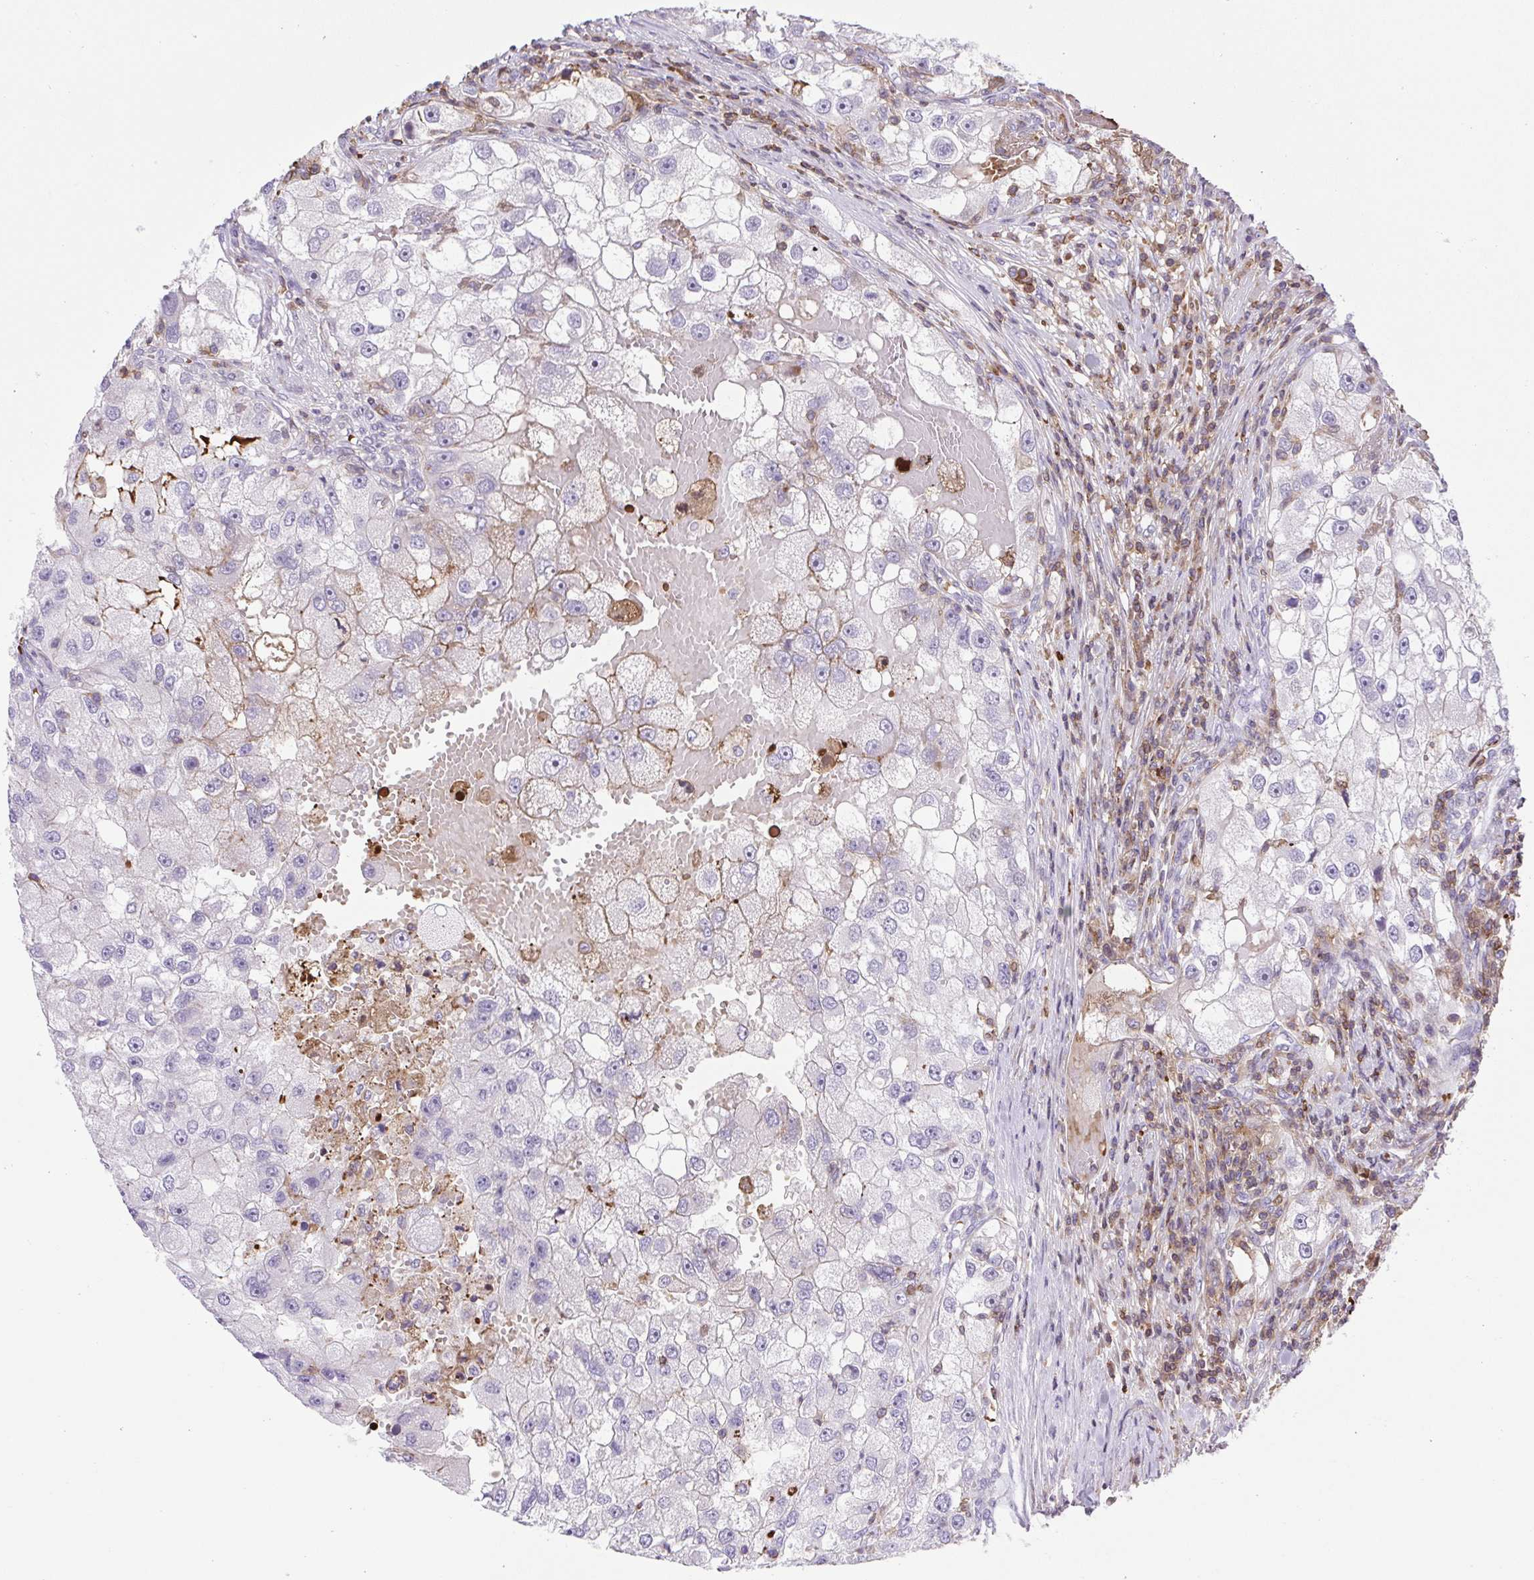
{"staining": {"intensity": "negative", "quantity": "none", "location": "none"}, "tissue": "renal cancer", "cell_type": "Tumor cells", "image_type": "cancer", "snomed": [{"axis": "morphology", "description": "Adenocarcinoma, NOS"}, {"axis": "topography", "description": "Kidney"}], "caption": "Immunohistochemical staining of renal adenocarcinoma demonstrates no significant staining in tumor cells.", "gene": "TPRG1", "patient": {"sex": "male", "age": 63}}